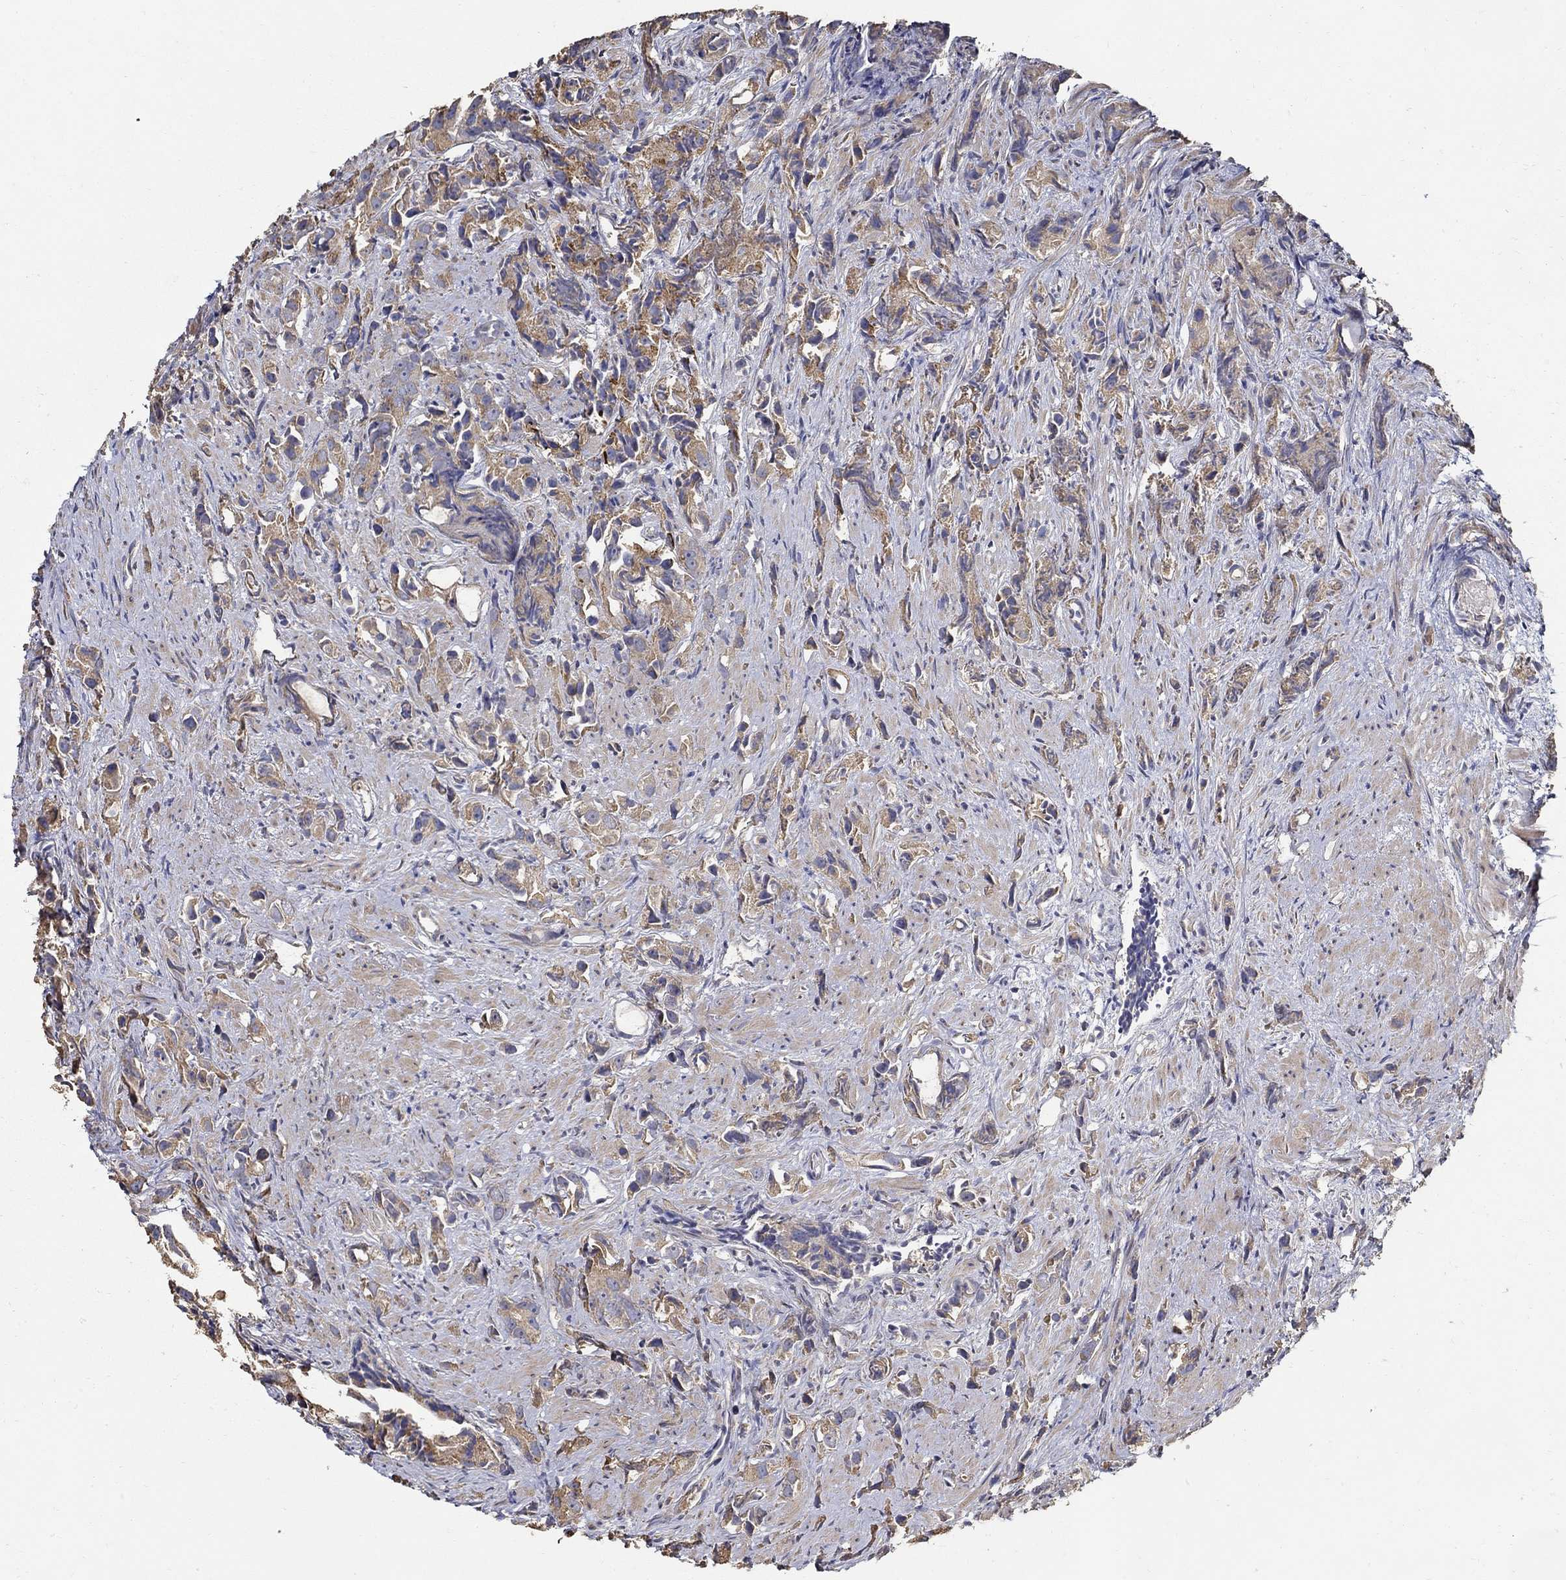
{"staining": {"intensity": "moderate", "quantity": "25%-75%", "location": "cytoplasmic/membranous"}, "tissue": "prostate cancer", "cell_type": "Tumor cells", "image_type": "cancer", "snomed": [{"axis": "morphology", "description": "Adenocarcinoma, High grade"}, {"axis": "topography", "description": "Prostate"}], "caption": "Immunohistochemical staining of human prostate cancer exhibits moderate cytoplasmic/membranous protein staining in approximately 25%-75% of tumor cells.", "gene": "EMILIN3", "patient": {"sex": "male", "age": 90}}